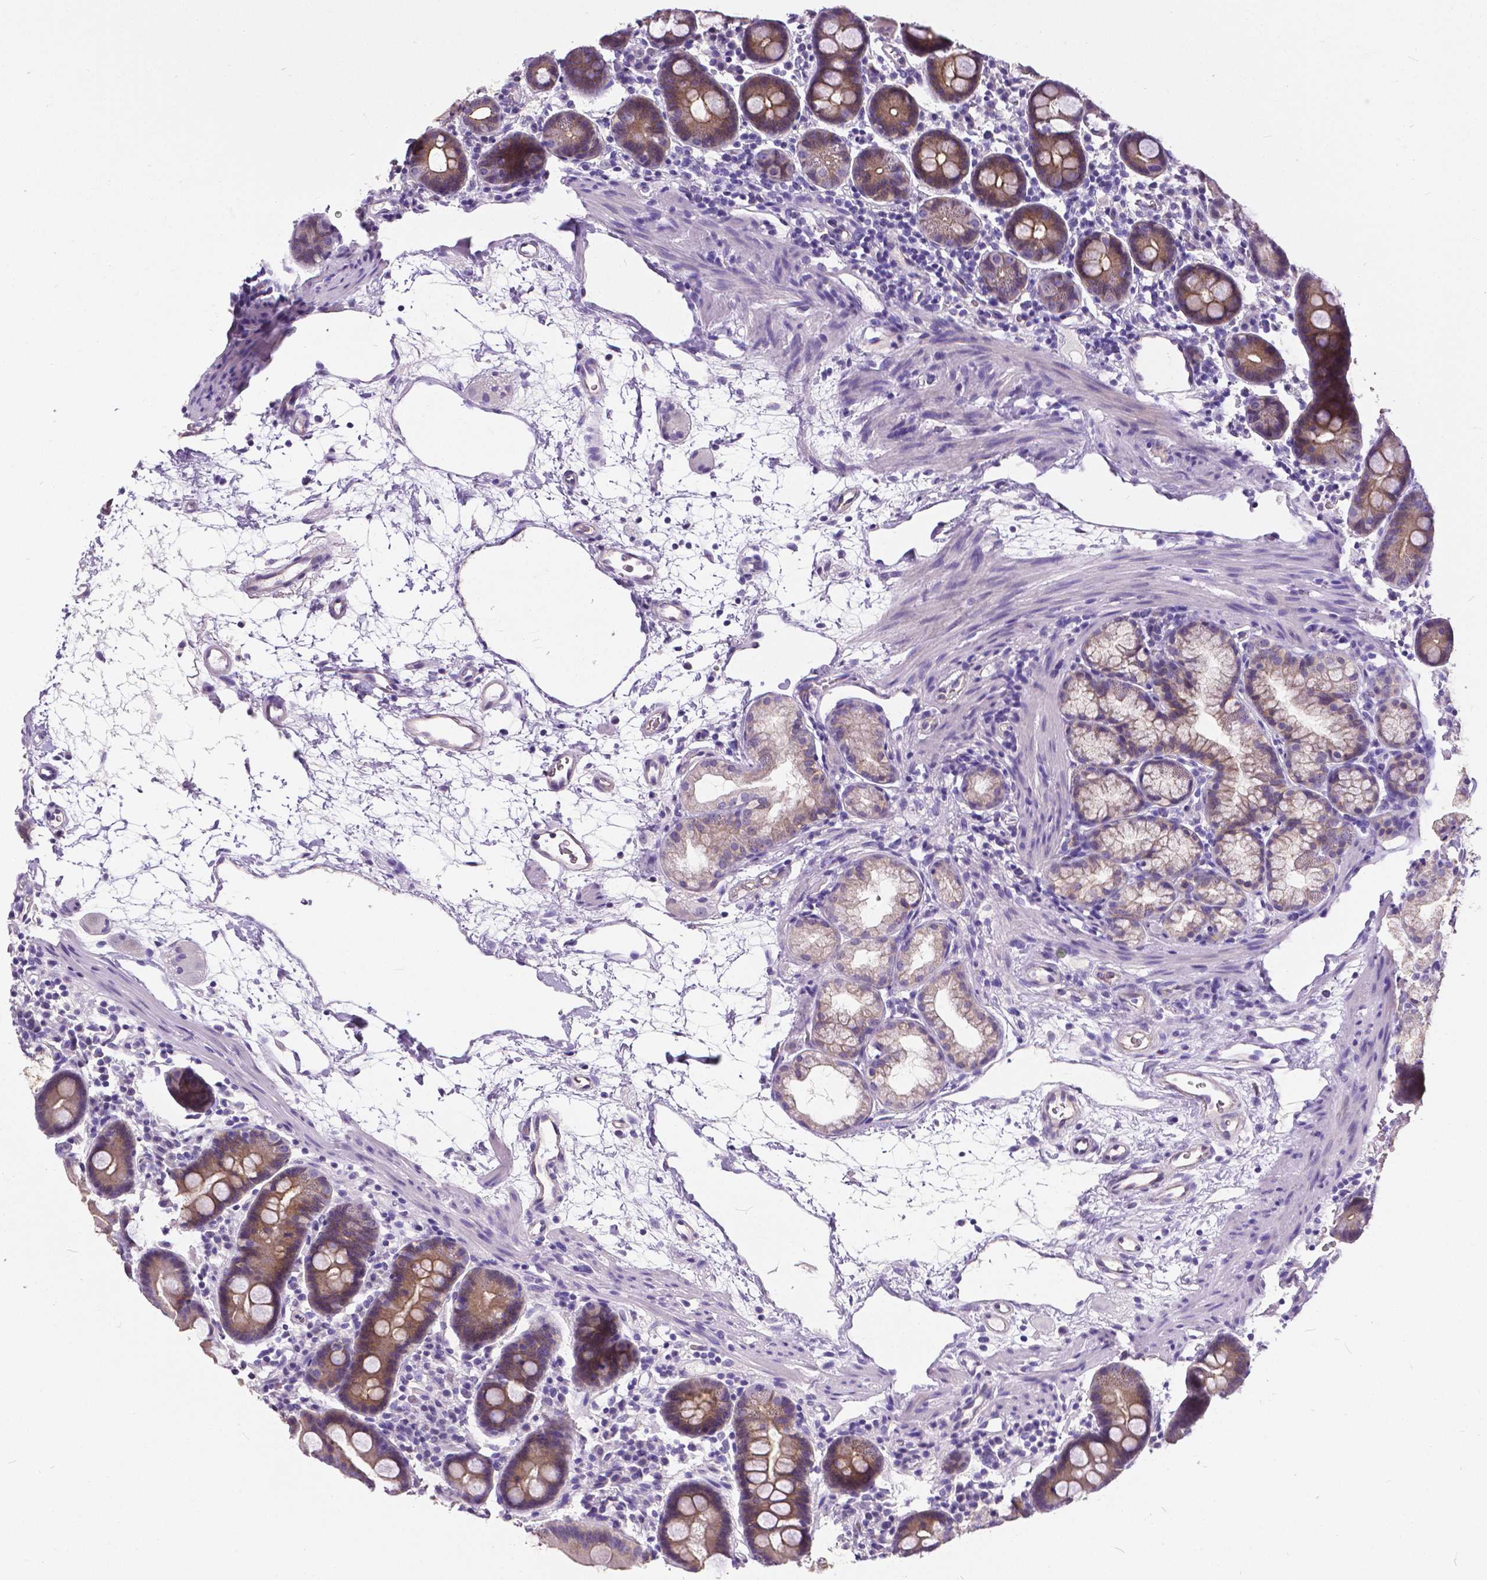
{"staining": {"intensity": "moderate", "quantity": ">75%", "location": "cytoplasmic/membranous"}, "tissue": "duodenum", "cell_type": "Glandular cells", "image_type": "normal", "snomed": [{"axis": "morphology", "description": "Normal tissue, NOS"}, {"axis": "topography", "description": "Pancreas"}, {"axis": "topography", "description": "Duodenum"}], "caption": "Normal duodenum demonstrates moderate cytoplasmic/membranous expression in about >75% of glandular cells (IHC, brightfield microscopy, high magnification)..", "gene": "OCLN", "patient": {"sex": "male", "age": 59}}